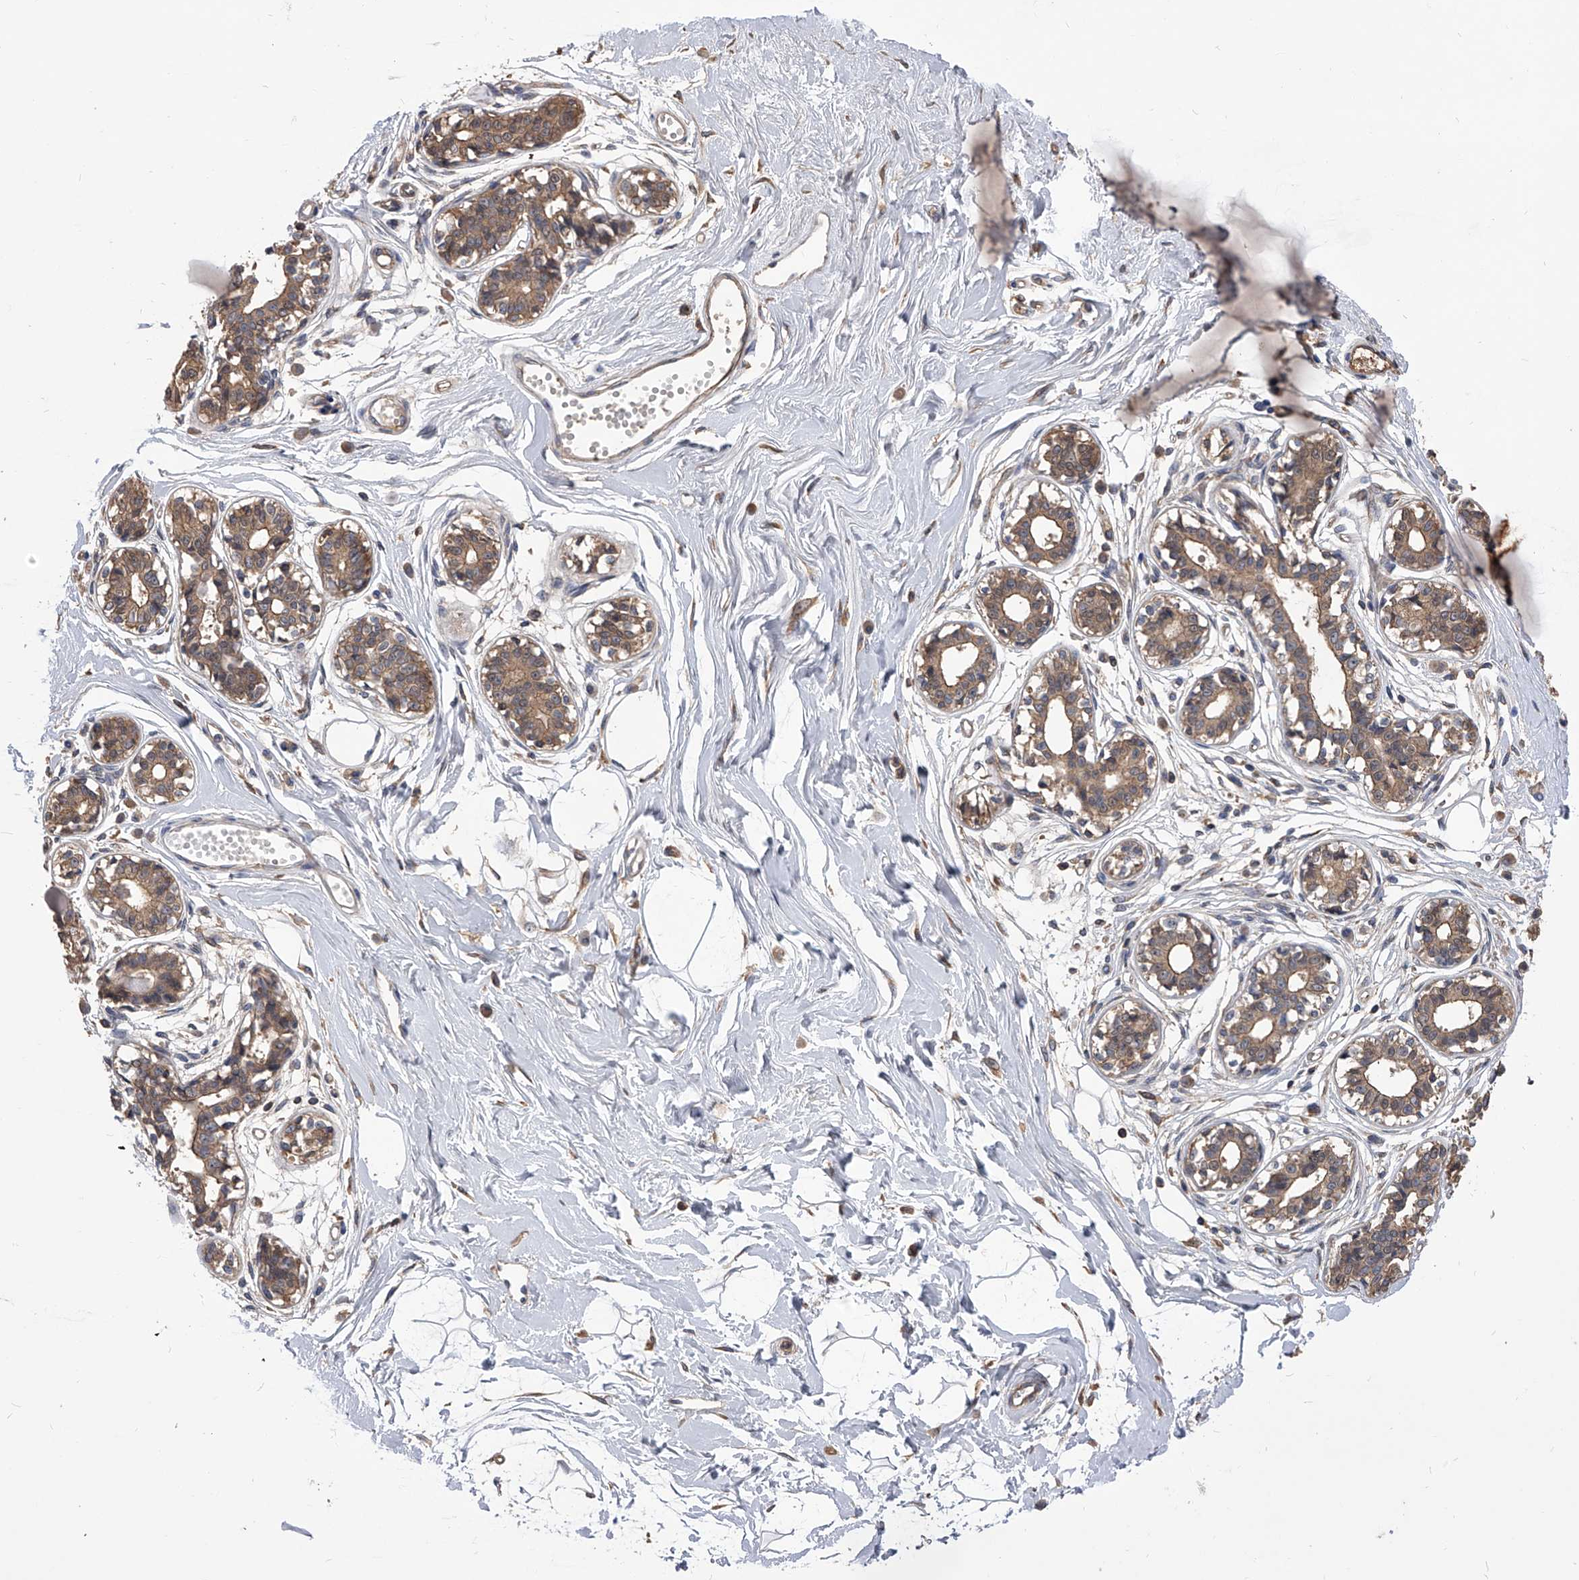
{"staining": {"intensity": "negative", "quantity": "none", "location": "none"}, "tissue": "breast", "cell_type": "Adipocytes", "image_type": "normal", "snomed": [{"axis": "morphology", "description": "Normal tissue, NOS"}, {"axis": "topography", "description": "Breast"}], "caption": "Breast was stained to show a protein in brown. There is no significant staining in adipocytes. (Stains: DAB (3,3'-diaminobenzidine) immunohistochemistry (IHC) with hematoxylin counter stain, Microscopy: brightfield microscopy at high magnification).", "gene": "CUL7", "patient": {"sex": "female", "age": 45}}